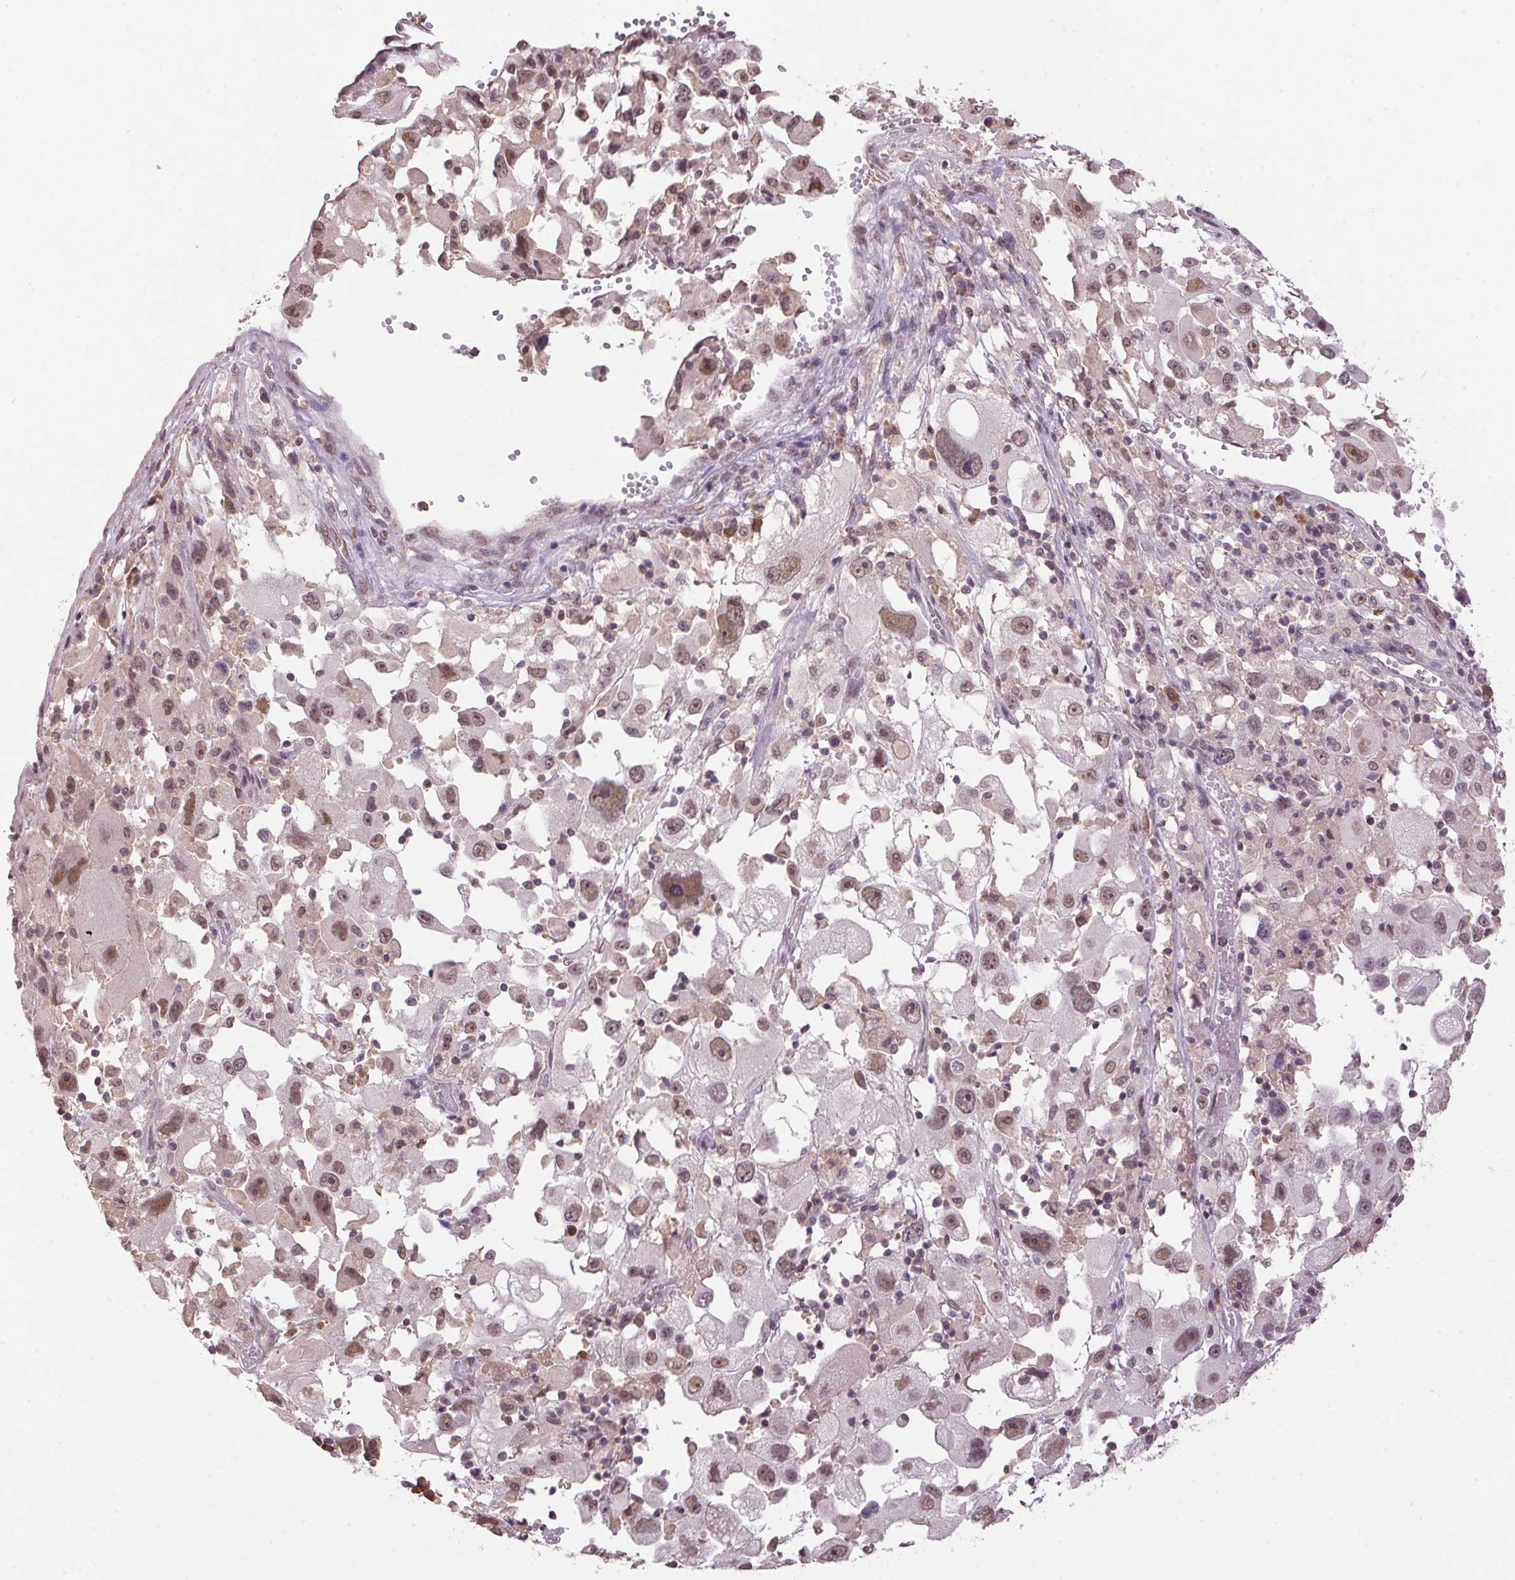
{"staining": {"intensity": "moderate", "quantity": ">75%", "location": "nuclear"}, "tissue": "melanoma", "cell_type": "Tumor cells", "image_type": "cancer", "snomed": [{"axis": "morphology", "description": "Malignant melanoma, Metastatic site"}, {"axis": "topography", "description": "Soft tissue"}], "caption": "This histopathology image displays immunohistochemistry (IHC) staining of malignant melanoma (metastatic site), with medium moderate nuclear expression in about >75% of tumor cells.", "gene": "ZBTB4", "patient": {"sex": "male", "age": 50}}